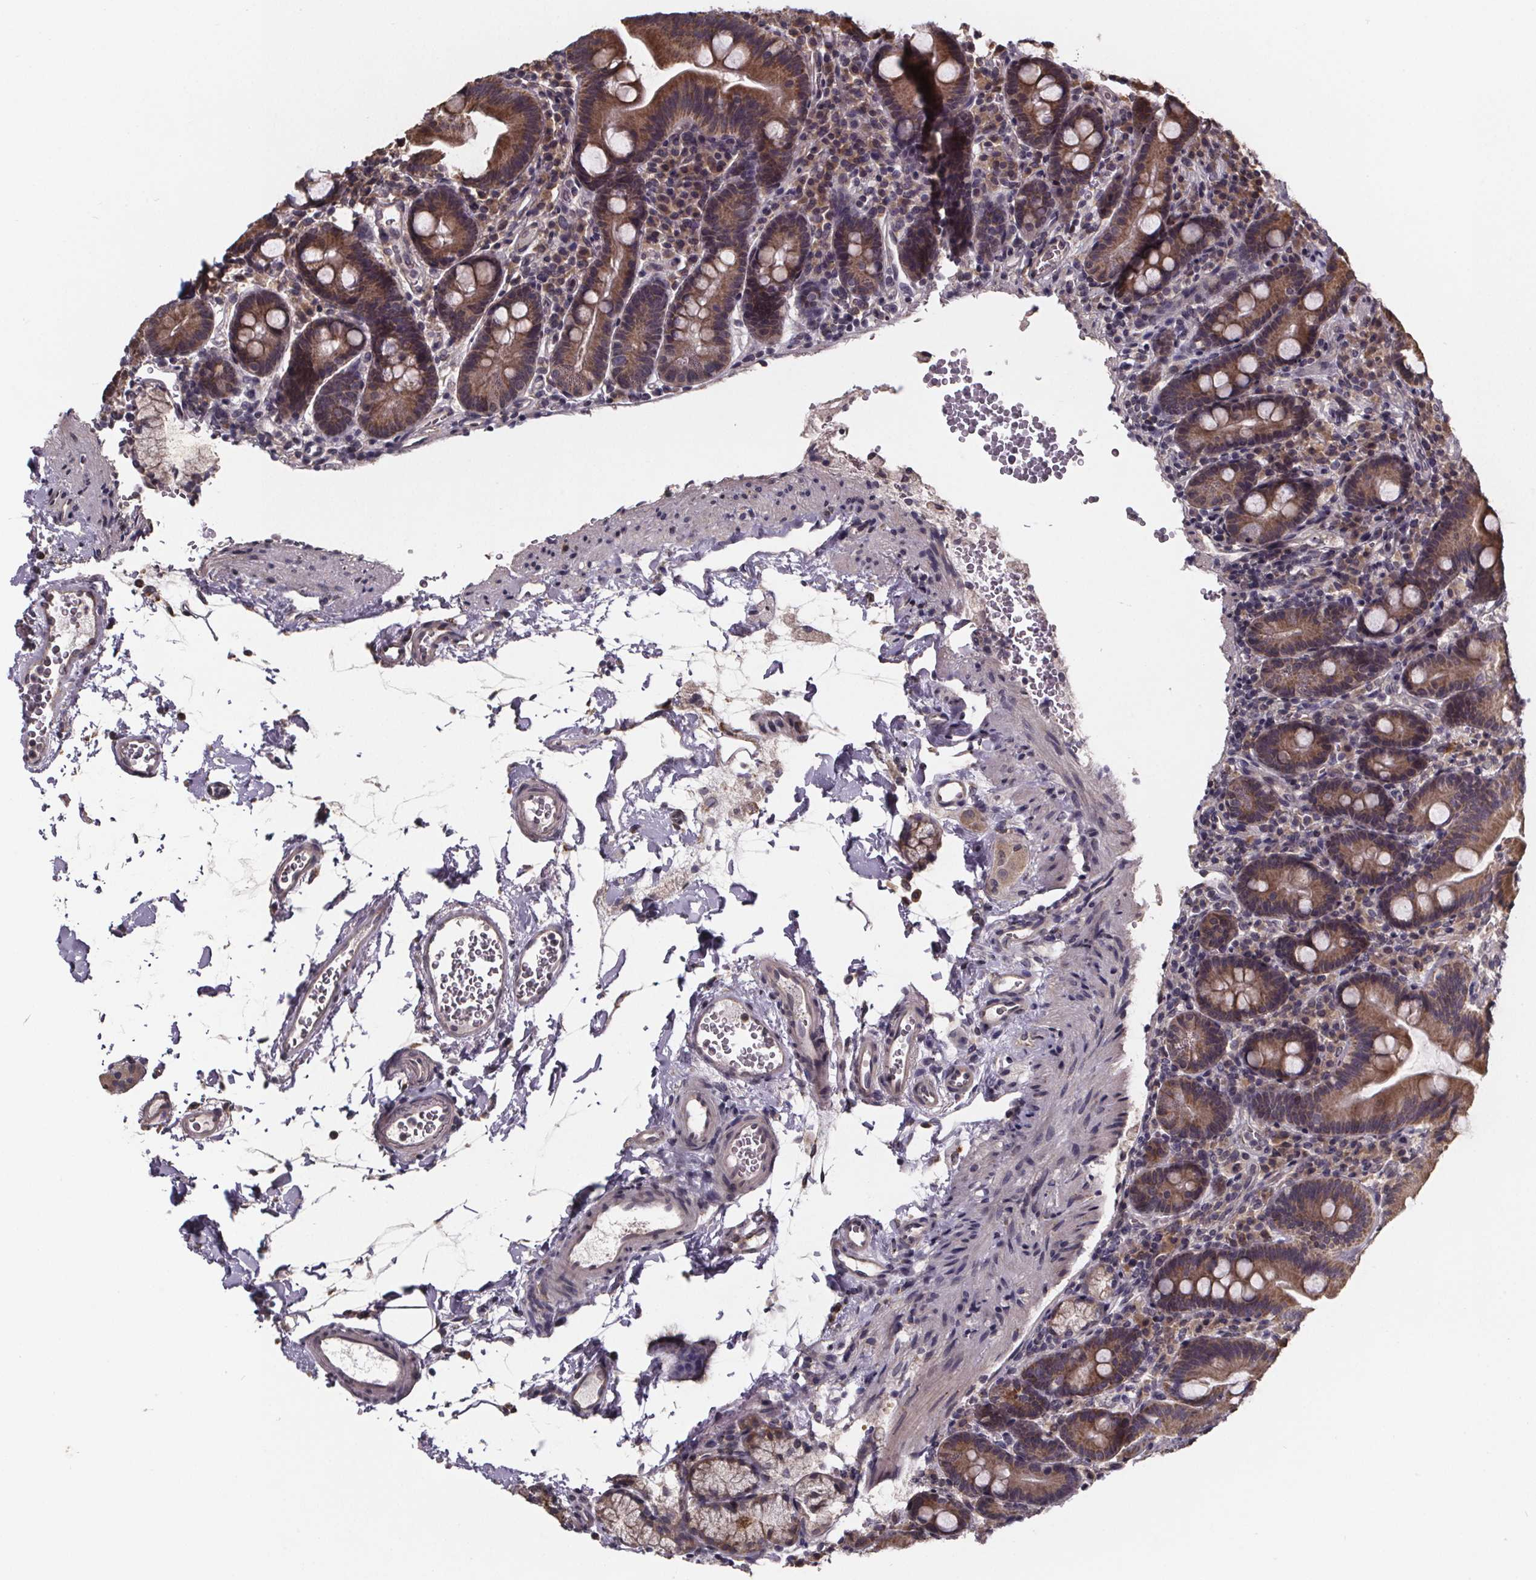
{"staining": {"intensity": "strong", "quantity": ">75%", "location": "cytoplasmic/membranous"}, "tissue": "duodenum", "cell_type": "Glandular cells", "image_type": "normal", "snomed": [{"axis": "morphology", "description": "Normal tissue, NOS"}, {"axis": "topography", "description": "Duodenum"}], "caption": "IHC image of unremarkable duodenum: human duodenum stained using IHC reveals high levels of strong protein expression localized specifically in the cytoplasmic/membranous of glandular cells, appearing as a cytoplasmic/membranous brown color.", "gene": "SAT1", "patient": {"sex": "male", "age": 59}}